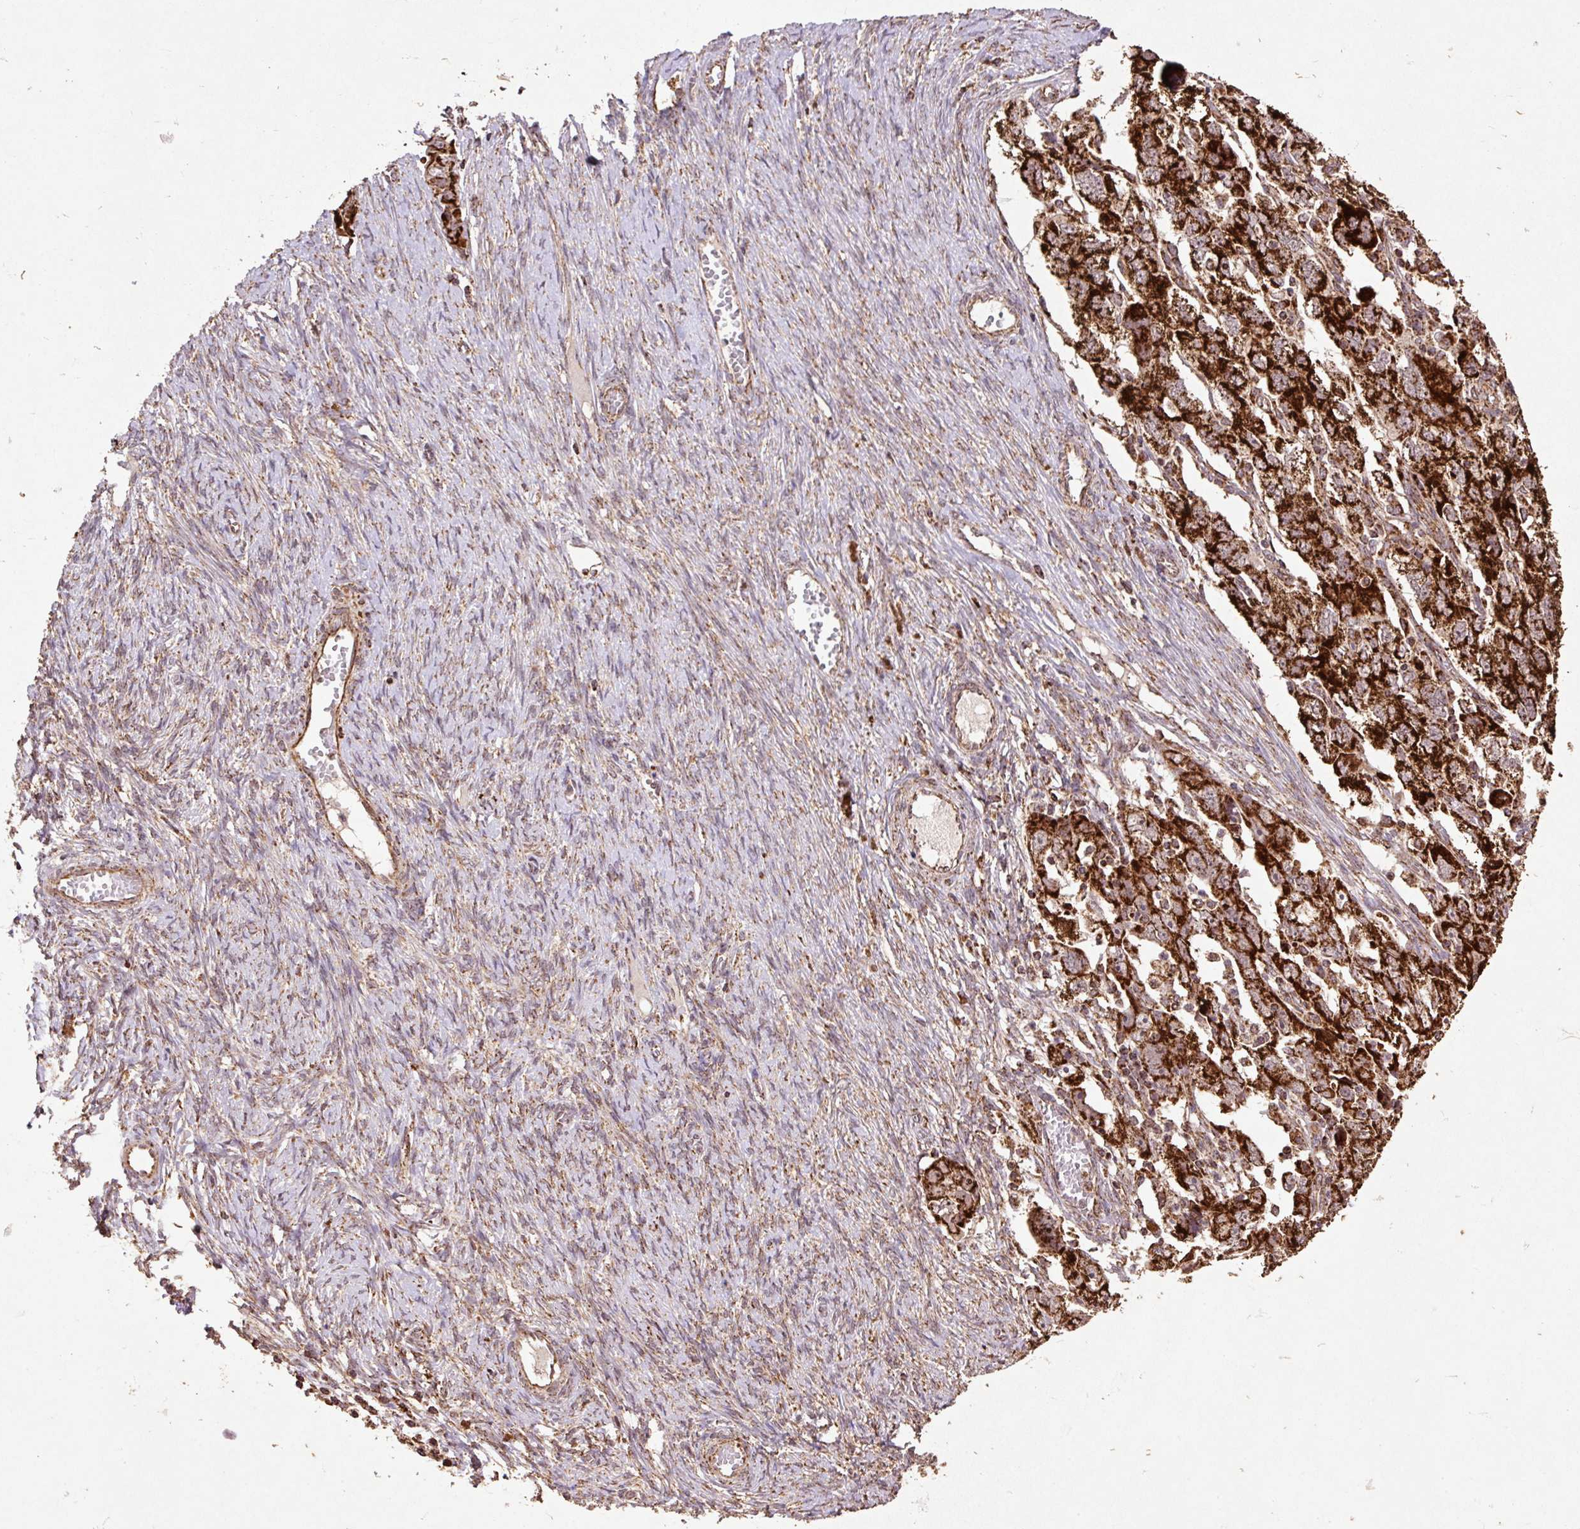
{"staining": {"intensity": "strong", "quantity": ">75%", "location": "cytoplasmic/membranous"}, "tissue": "ovarian cancer", "cell_type": "Tumor cells", "image_type": "cancer", "snomed": [{"axis": "morphology", "description": "Carcinoma, NOS"}, {"axis": "morphology", "description": "Cystadenocarcinoma, serous, NOS"}, {"axis": "topography", "description": "Ovary"}], "caption": "Serous cystadenocarcinoma (ovarian) stained with a brown dye displays strong cytoplasmic/membranous positive expression in about >75% of tumor cells.", "gene": "ATP5F1A", "patient": {"sex": "female", "age": 69}}